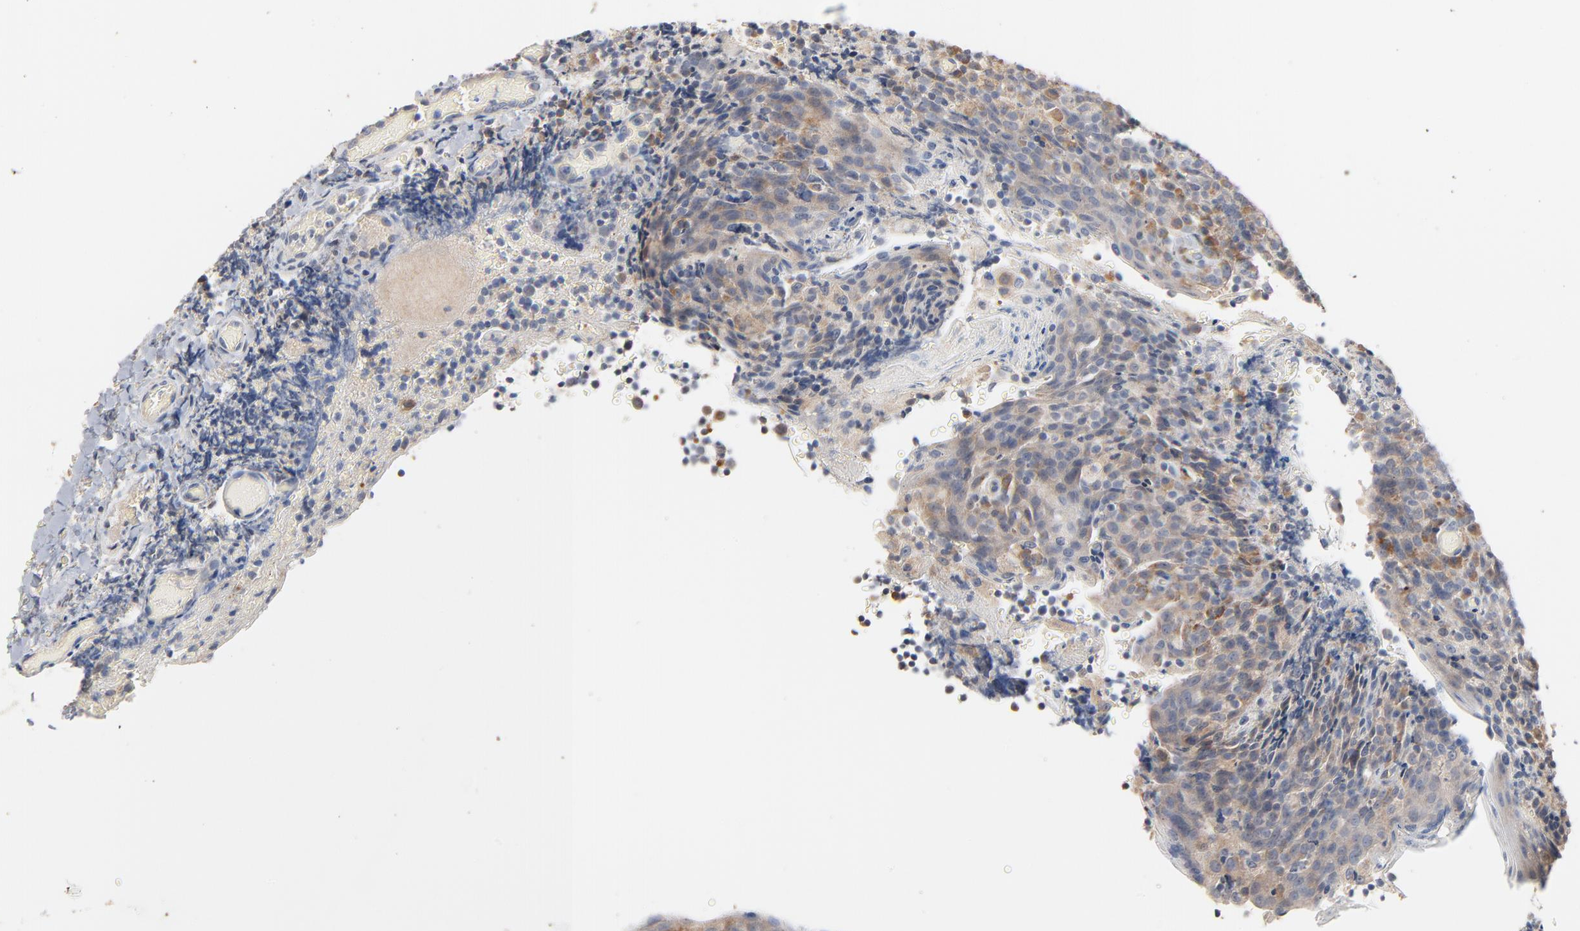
{"staining": {"intensity": "weak", "quantity": "<25%", "location": "cytoplasmic/membranous"}, "tissue": "tonsil", "cell_type": "Germinal center cells", "image_type": "normal", "snomed": [{"axis": "morphology", "description": "Normal tissue, NOS"}, {"axis": "topography", "description": "Tonsil"}], "caption": "A photomicrograph of human tonsil is negative for staining in germinal center cells. Nuclei are stained in blue.", "gene": "ZDHHC8", "patient": {"sex": "male", "age": 17}}